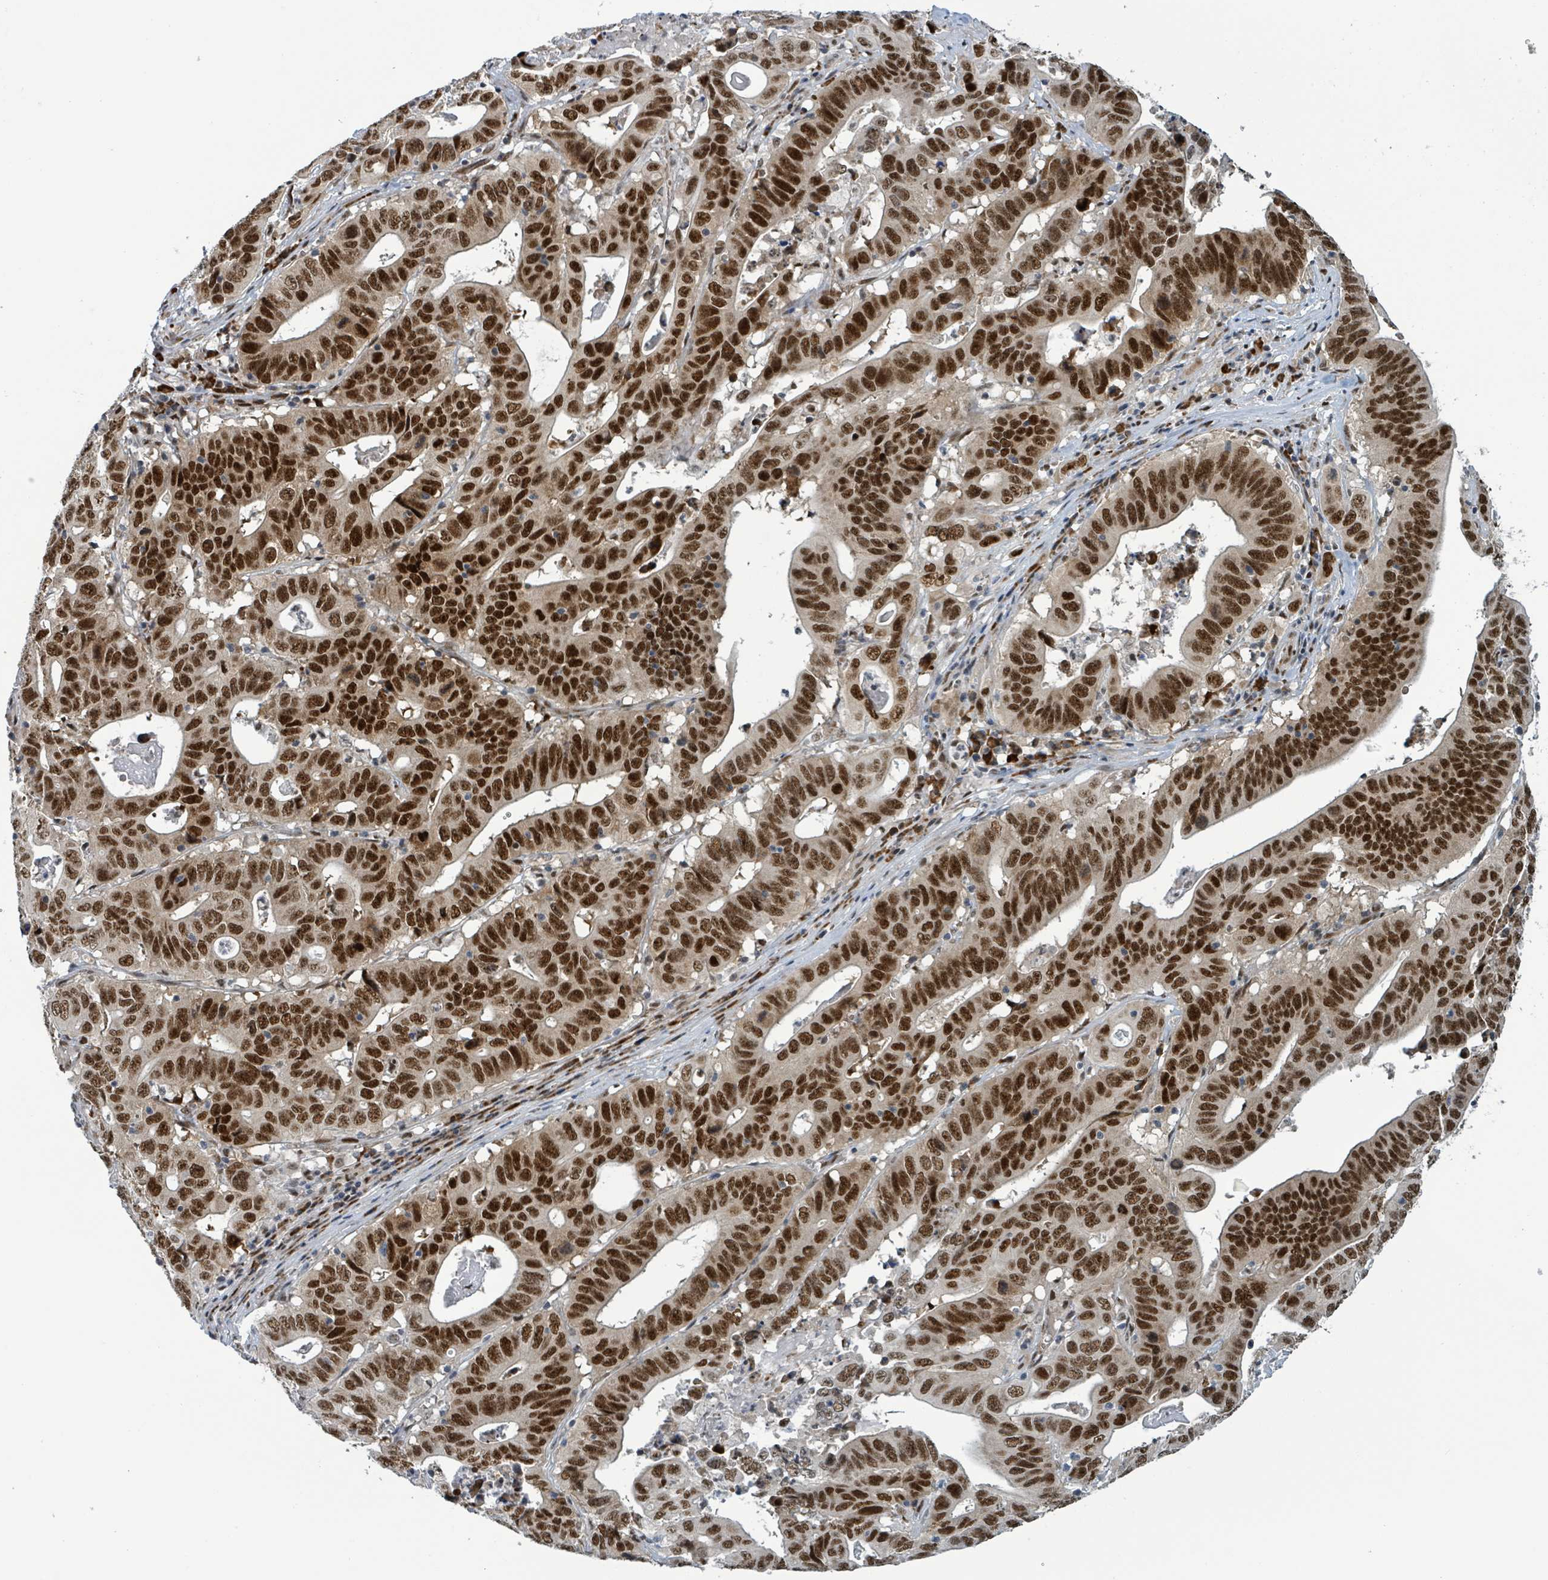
{"staining": {"intensity": "strong", "quantity": ">75%", "location": "nuclear"}, "tissue": "lung cancer", "cell_type": "Tumor cells", "image_type": "cancer", "snomed": [{"axis": "morphology", "description": "Adenocarcinoma, NOS"}, {"axis": "topography", "description": "Lung"}], "caption": "An IHC histopathology image of neoplastic tissue is shown. Protein staining in brown highlights strong nuclear positivity in adenocarcinoma (lung) within tumor cells. (IHC, brightfield microscopy, high magnification).", "gene": "KLF3", "patient": {"sex": "female", "age": 60}}